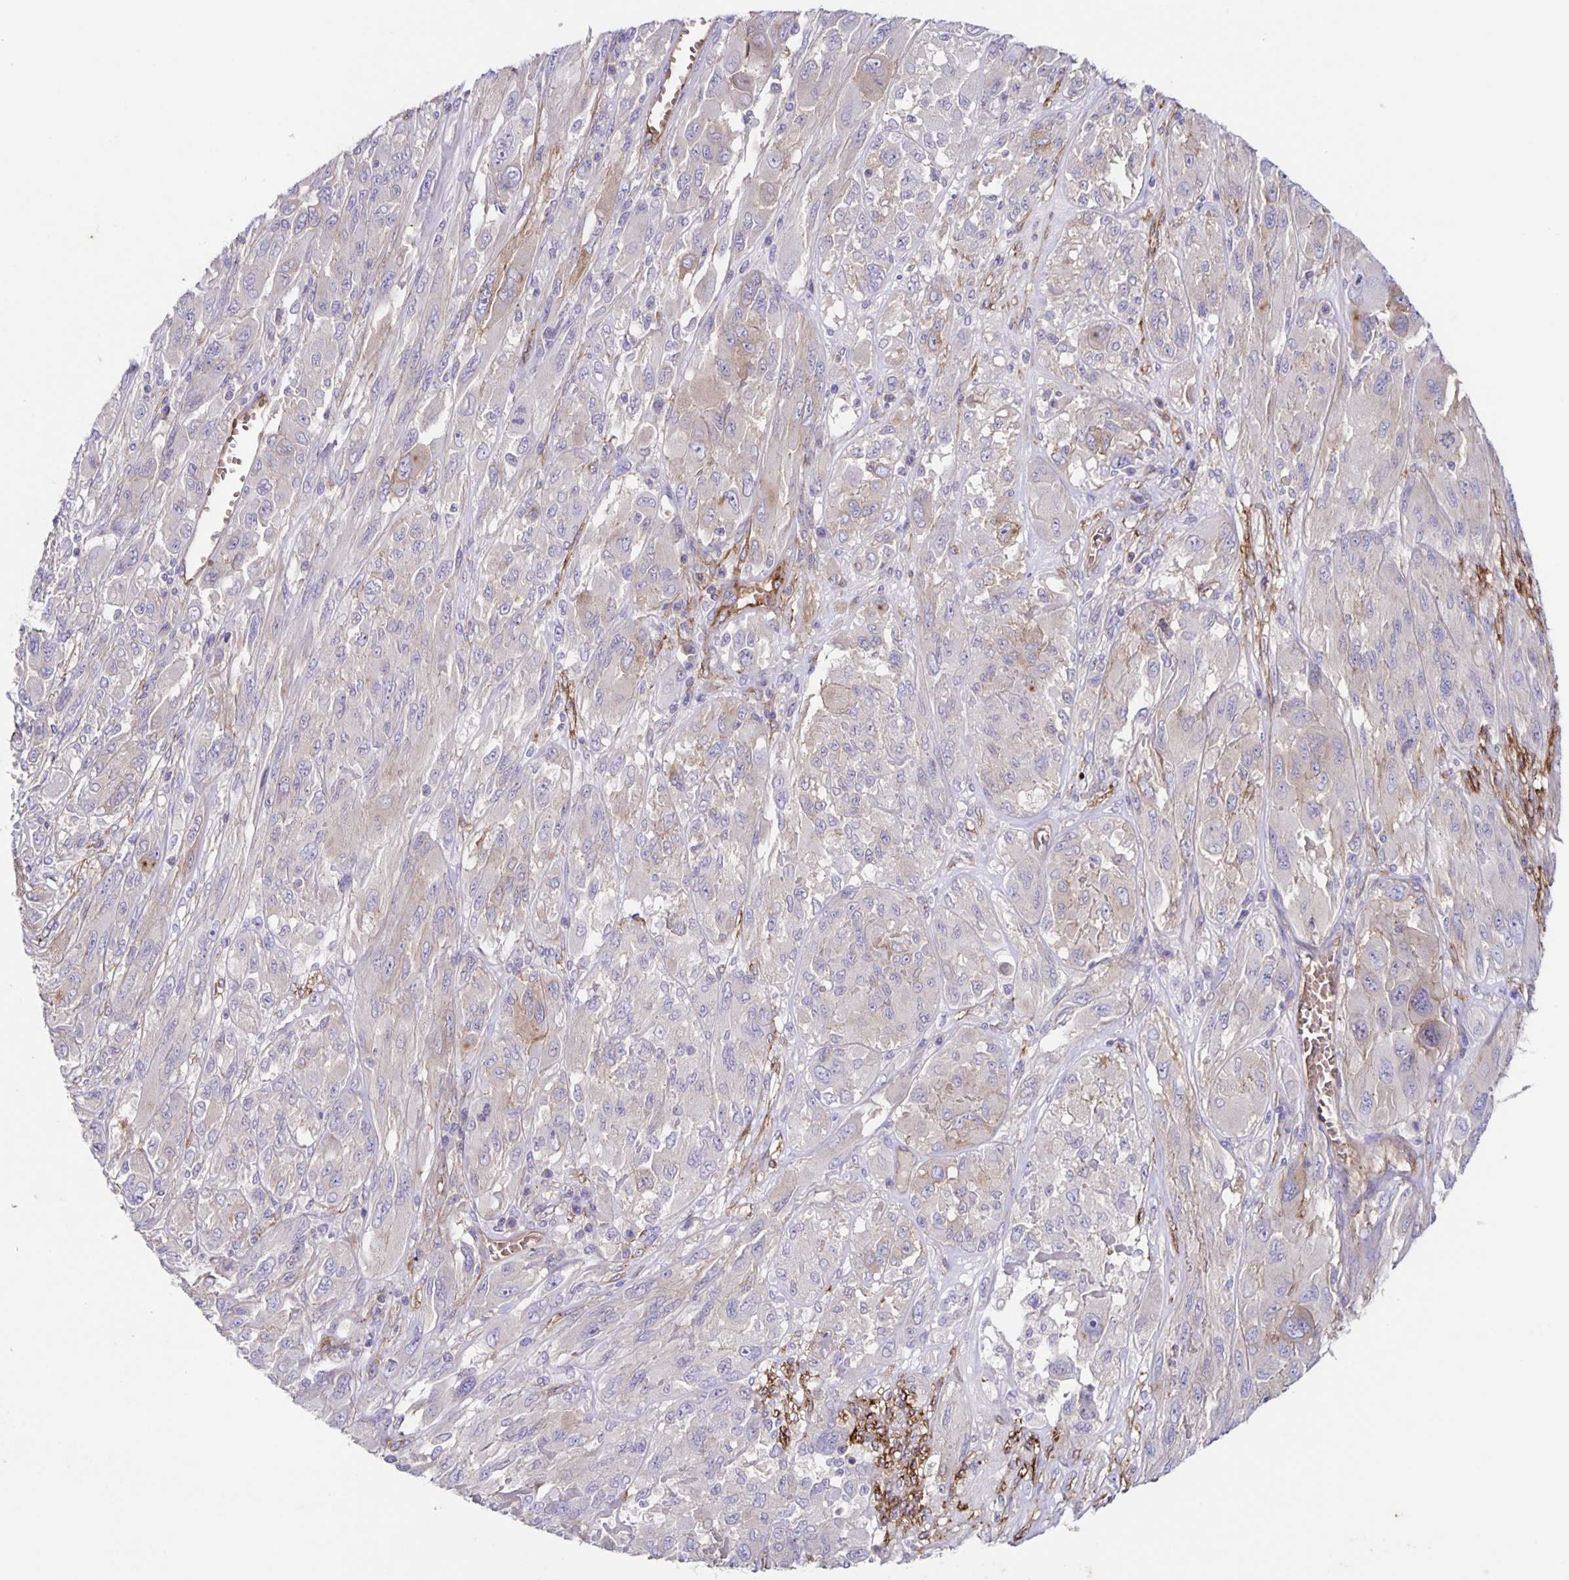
{"staining": {"intensity": "negative", "quantity": "none", "location": "none"}, "tissue": "melanoma", "cell_type": "Tumor cells", "image_type": "cancer", "snomed": [{"axis": "morphology", "description": "Malignant melanoma, NOS"}, {"axis": "topography", "description": "Skin"}], "caption": "Tumor cells are negative for protein expression in human malignant melanoma.", "gene": "ITGA2", "patient": {"sex": "female", "age": 91}}